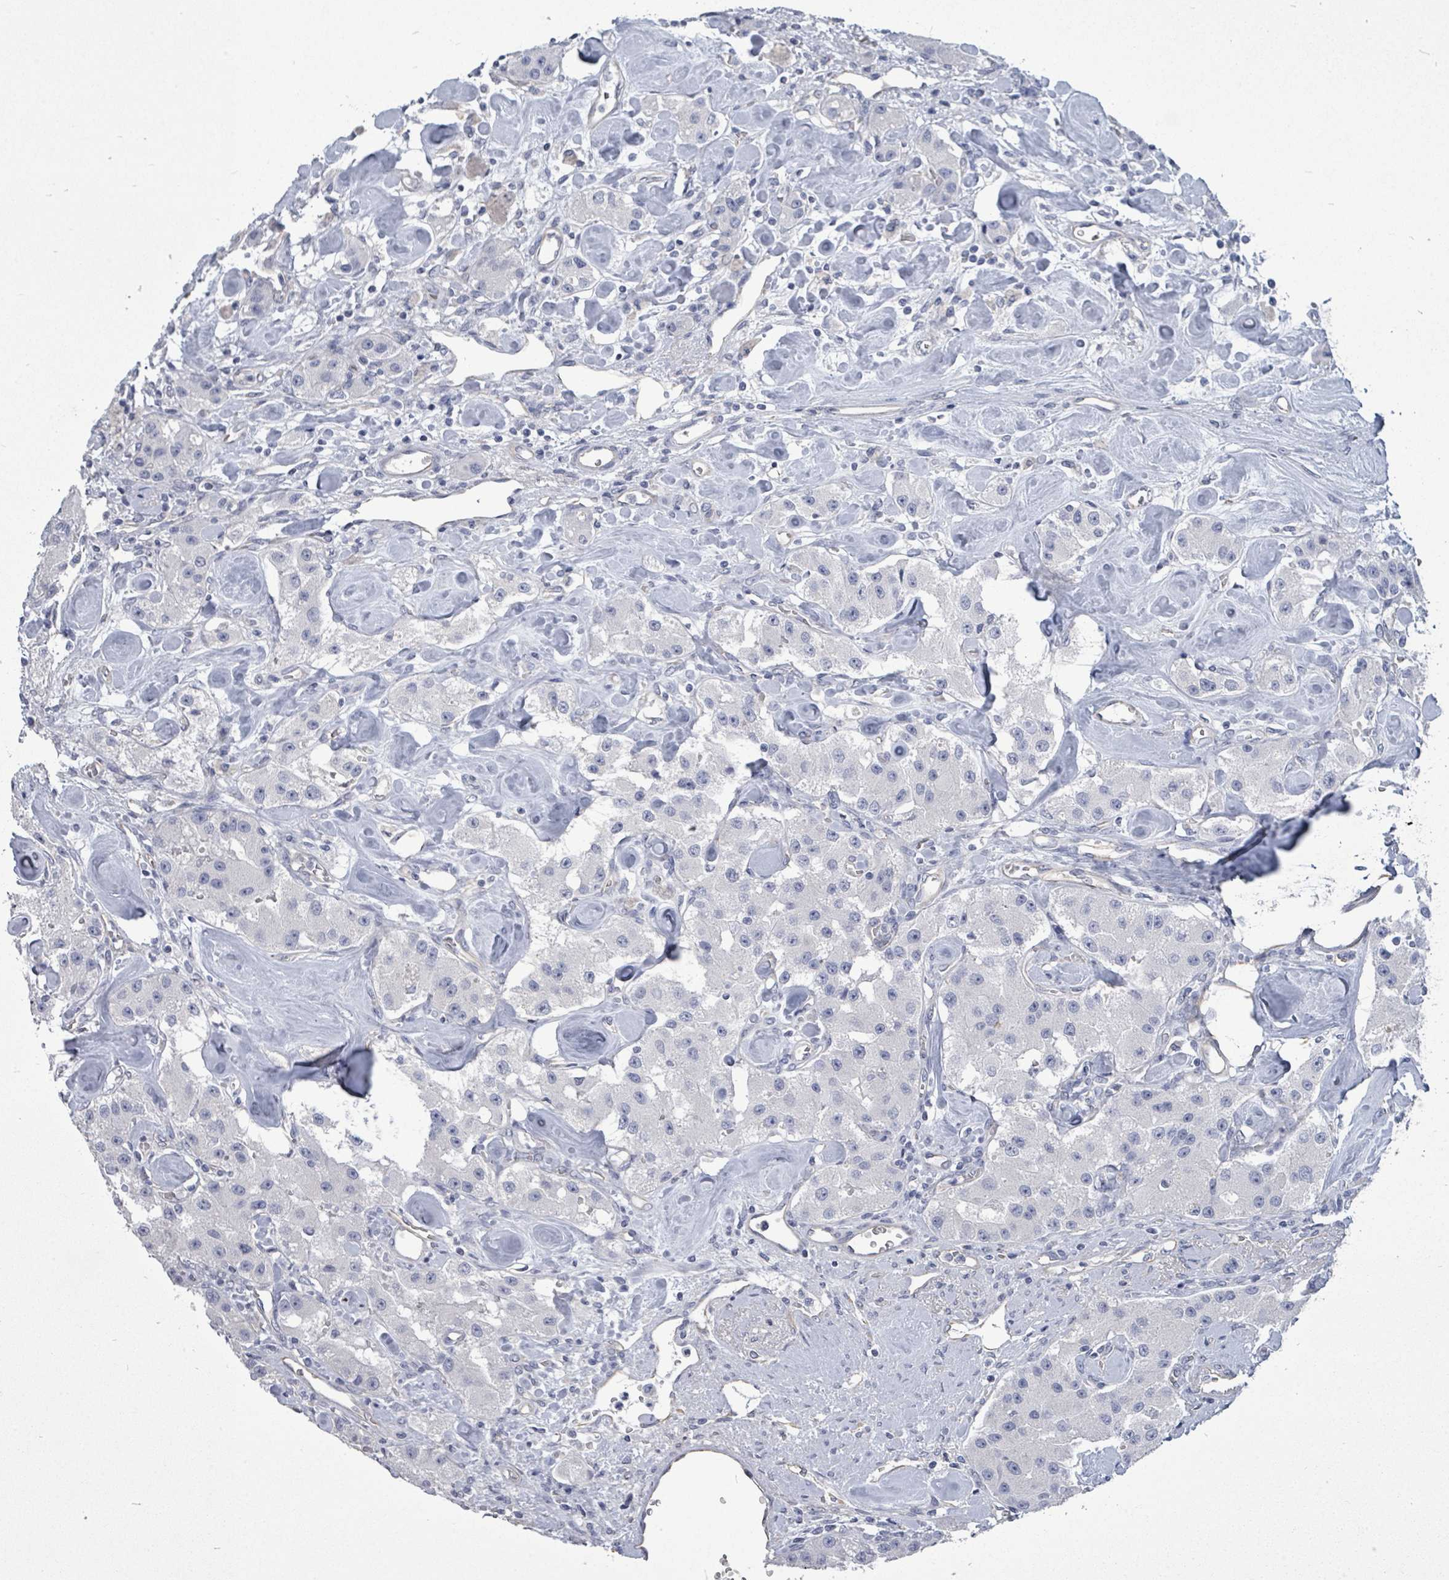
{"staining": {"intensity": "negative", "quantity": "none", "location": "none"}, "tissue": "carcinoid", "cell_type": "Tumor cells", "image_type": "cancer", "snomed": [{"axis": "morphology", "description": "Carcinoid, malignant, NOS"}, {"axis": "topography", "description": "Pancreas"}], "caption": "This photomicrograph is of carcinoid stained with immunohistochemistry to label a protein in brown with the nuclei are counter-stained blue. There is no positivity in tumor cells. The staining is performed using DAB brown chromogen with nuclei counter-stained in using hematoxylin.", "gene": "CT45A5", "patient": {"sex": "male", "age": 41}}